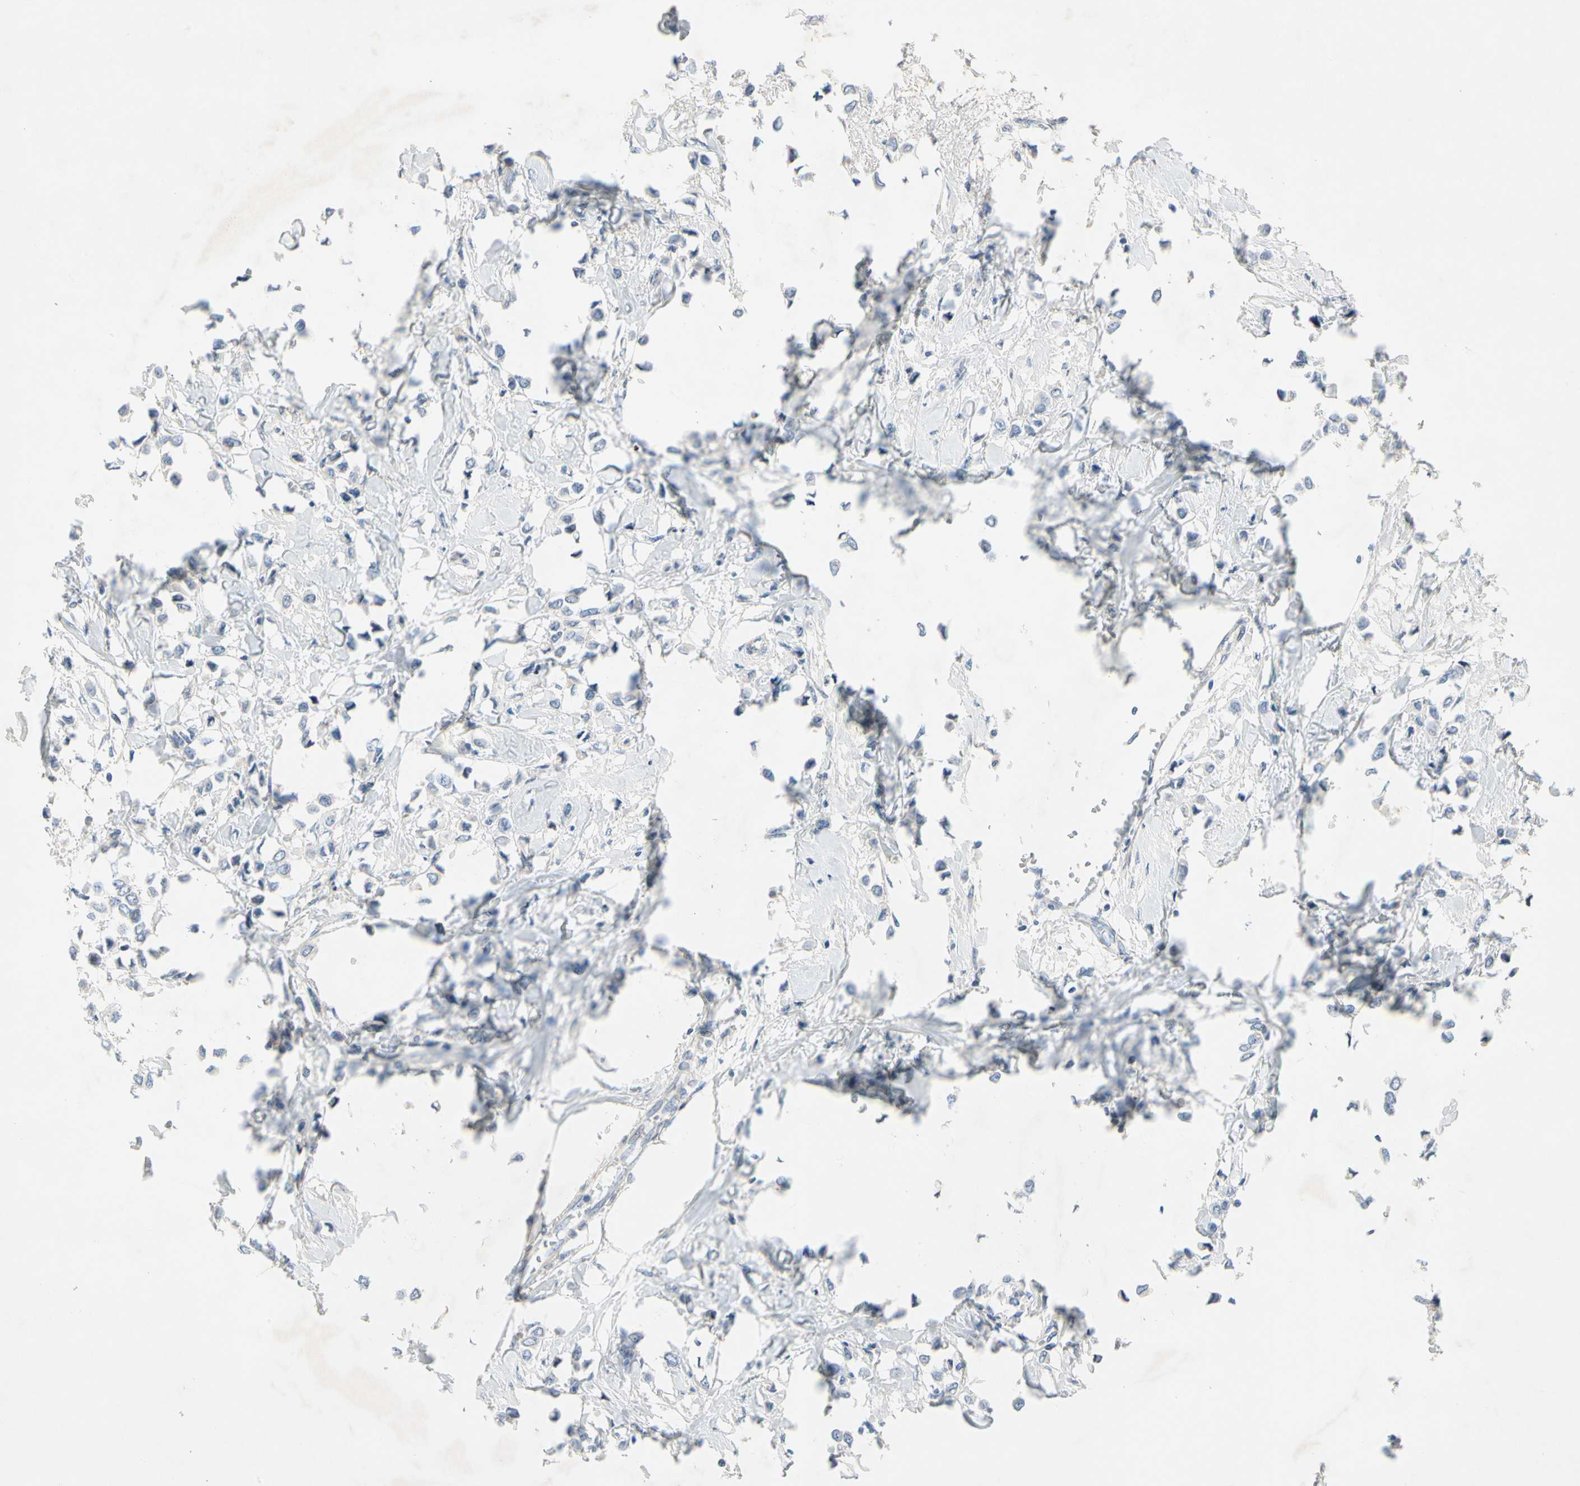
{"staining": {"intensity": "negative", "quantity": "none", "location": "none"}, "tissue": "breast cancer", "cell_type": "Tumor cells", "image_type": "cancer", "snomed": [{"axis": "morphology", "description": "Lobular carcinoma"}, {"axis": "topography", "description": "Breast"}], "caption": "DAB immunohistochemical staining of breast cancer exhibits no significant staining in tumor cells. (DAB (3,3'-diaminobenzidine) immunohistochemistry (IHC), high magnification).", "gene": "GAS6", "patient": {"sex": "female", "age": 51}}